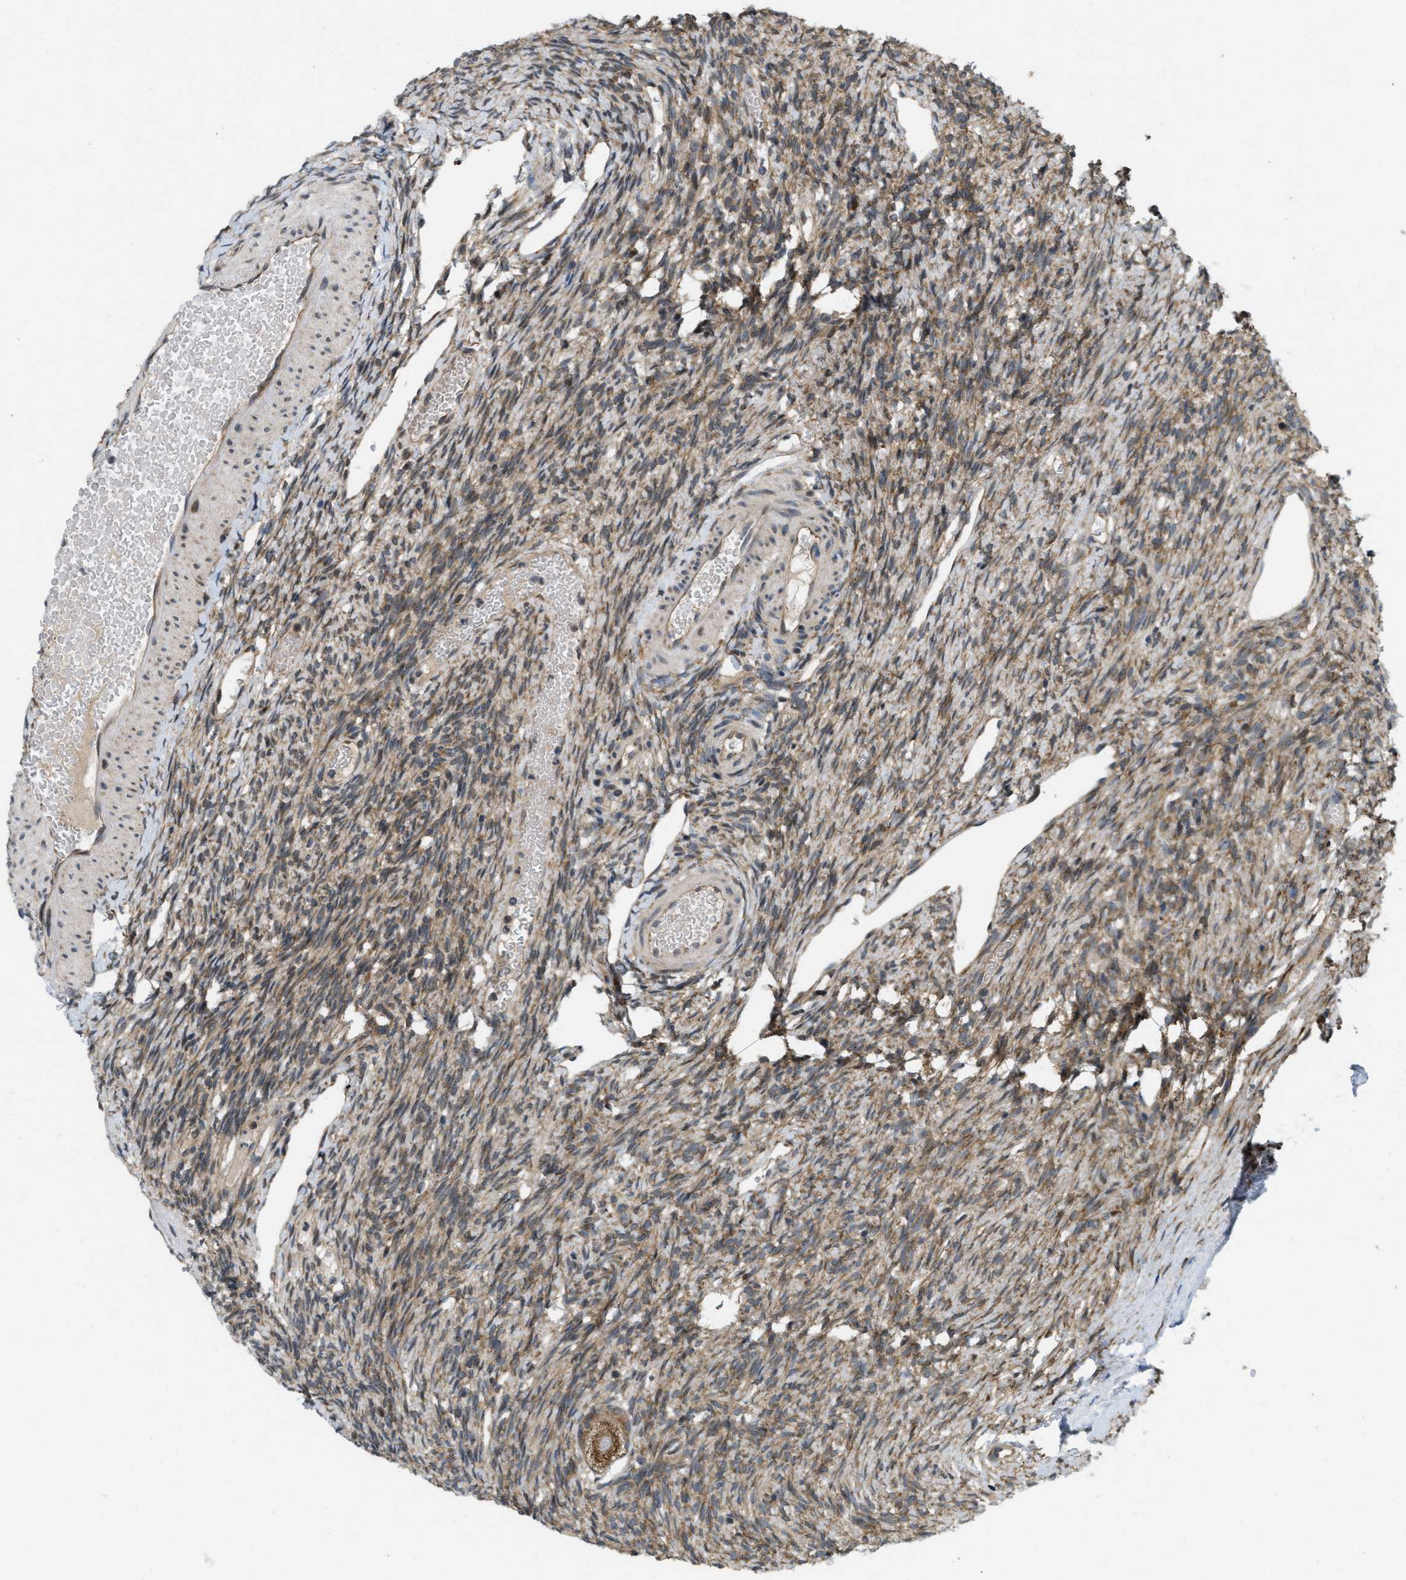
{"staining": {"intensity": "moderate", "quantity": ">75%", "location": "cytoplasmic/membranous"}, "tissue": "ovary", "cell_type": "Follicle cells", "image_type": "normal", "snomed": [{"axis": "morphology", "description": "Normal tissue, NOS"}, {"axis": "topography", "description": "Ovary"}], "caption": "Ovary stained for a protein (brown) shows moderate cytoplasmic/membranous positive positivity in approximately >75% of follicle cells.", "gene": "IFNLR1", "patient": {"sex": "female", "age": 33}}